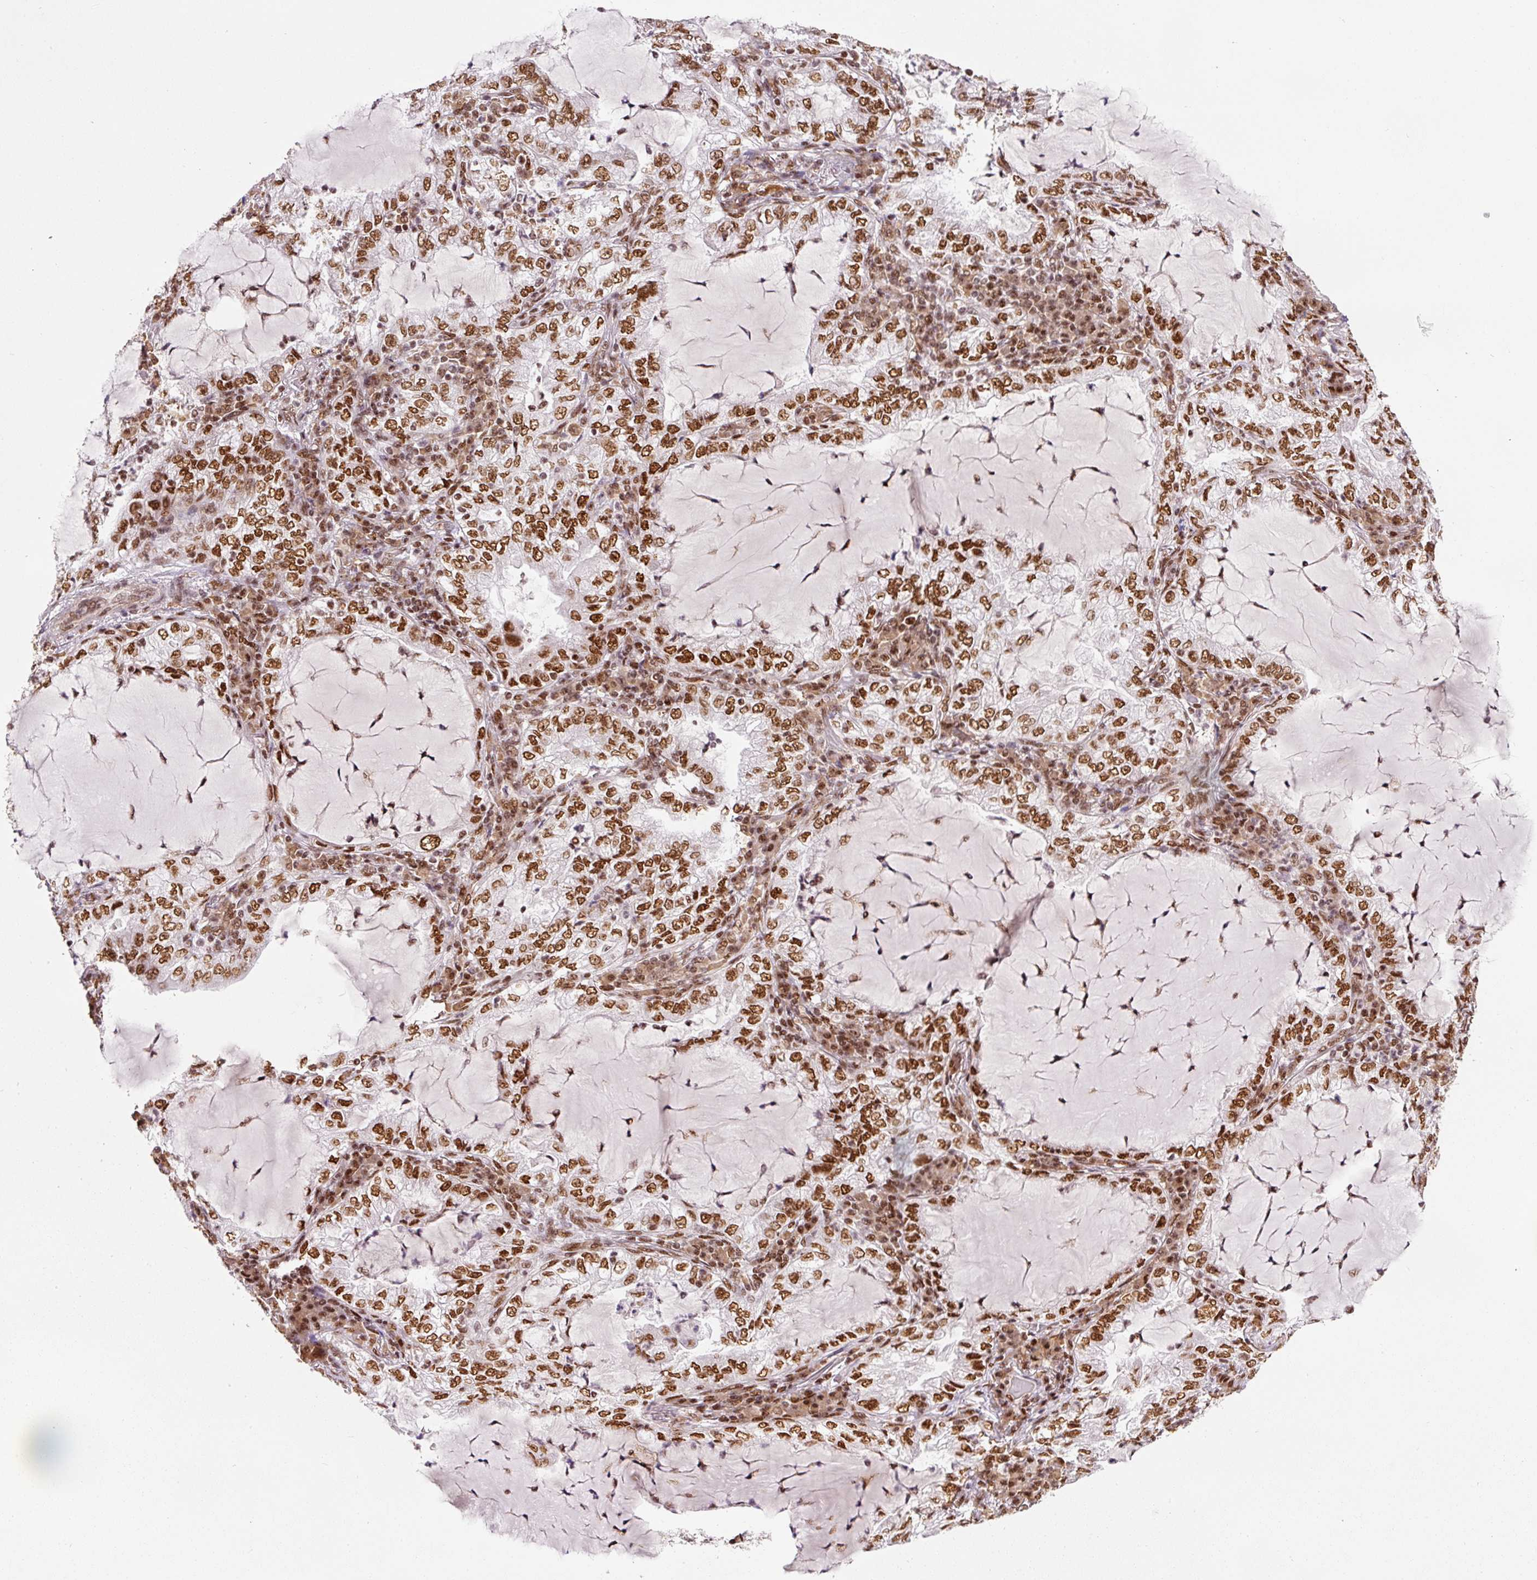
{"staining": {"intensity": "strong", "quantity": ">75%", "location": "nuclear"}, "tissue": "lung cancer", "cell_type": "Tumor cells", "image_type": "cancer", "snomed": [{"axis": "morphology", "description": "Adenocarcinoma, NOS"}, {"axis": "topography", "description": "Lung"}], "caption": "Protein staining of adenocarcinoma (lung) tissue reveals strong nuclear positivity in approximately >75% of tumor cells.", "gene": "HNRNPC", "patient": {"sex": "female", "age": 73}}